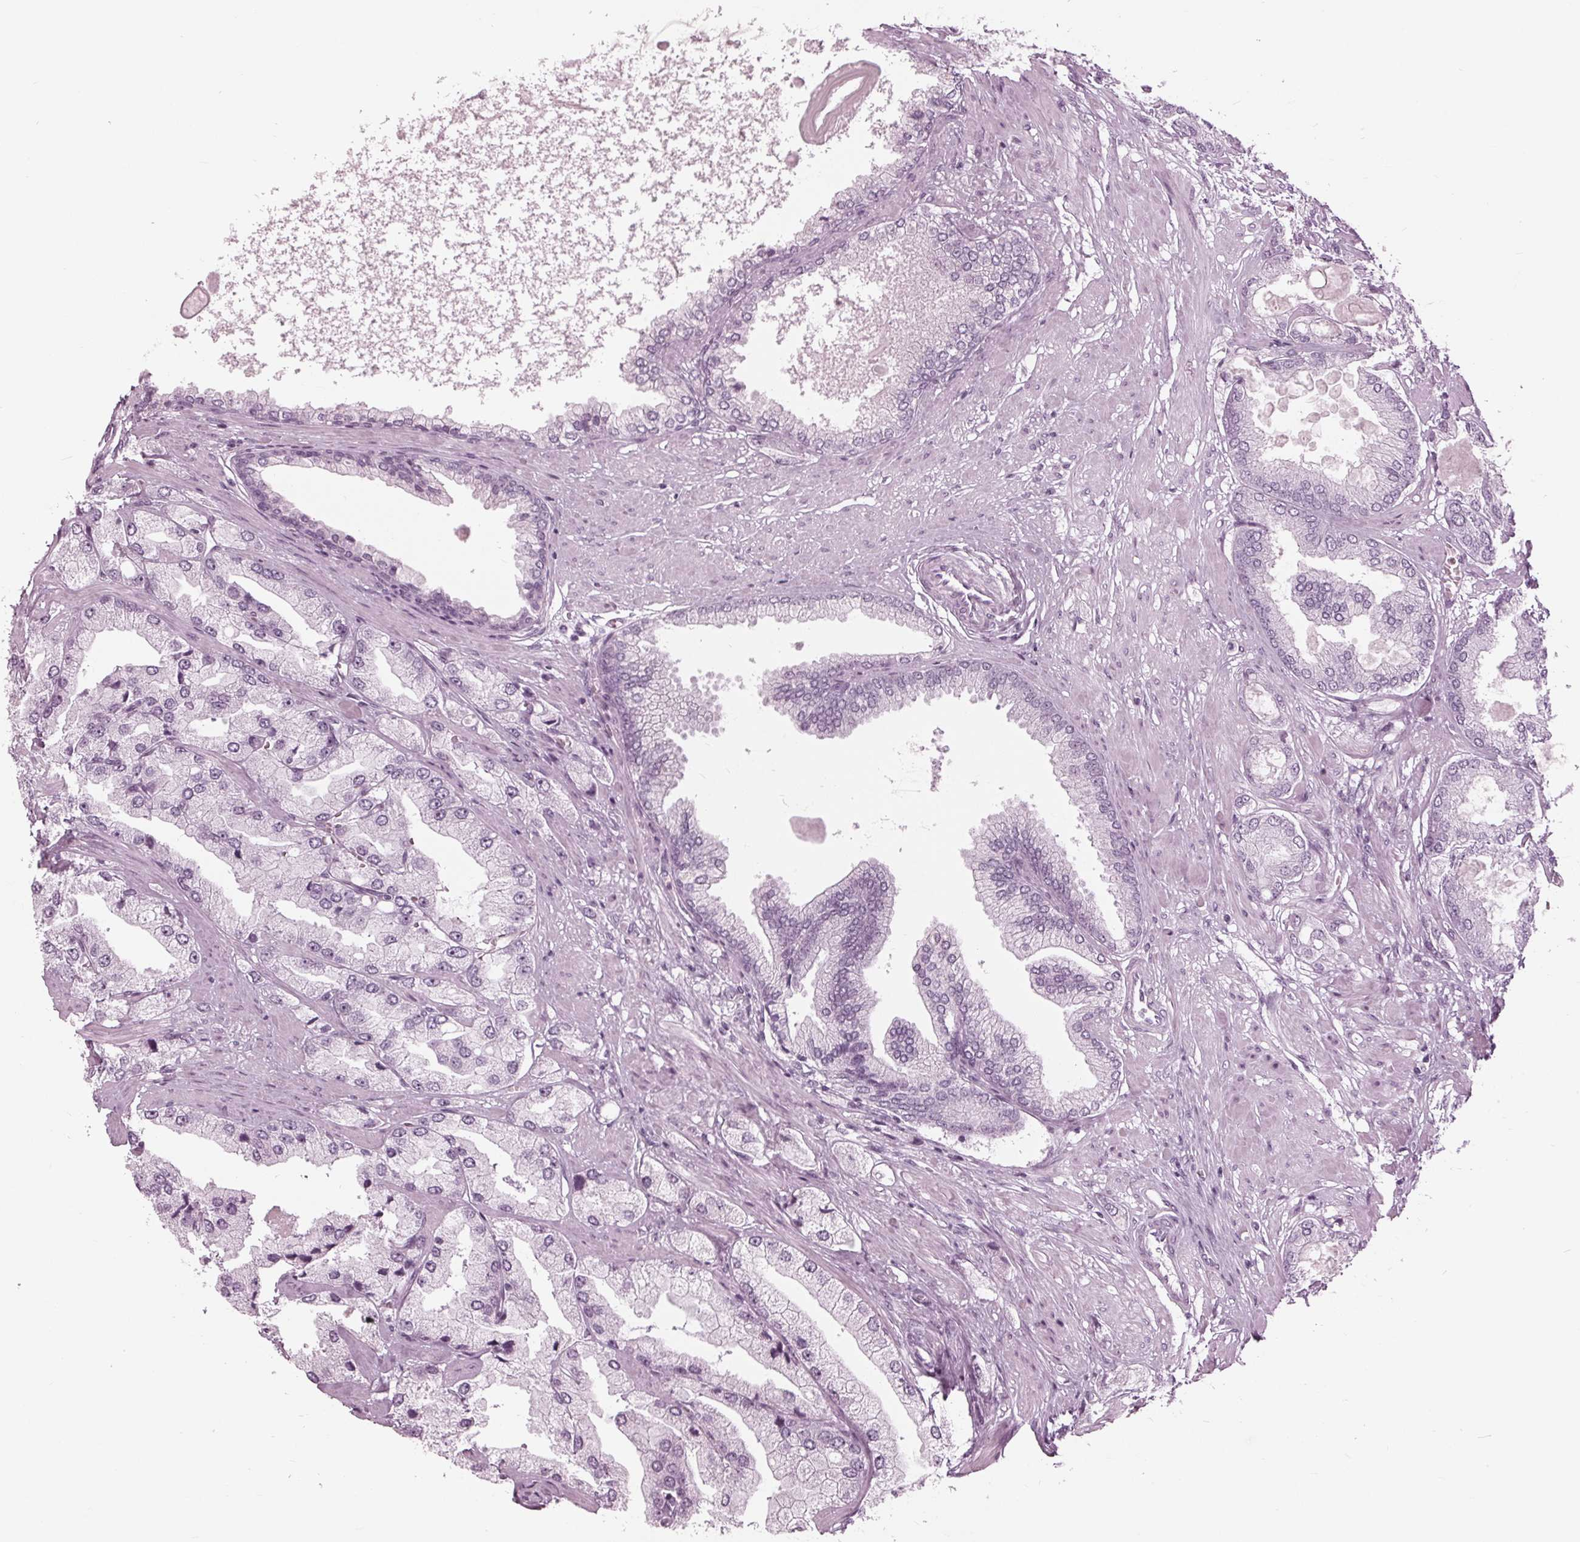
{"staining": {"intensity": "negative", "quantity": "none", "location": "none"}, "tissue": "prostate cancer", "cell_type": "Tumor cells", "image_type": "cancer", "snomed": [{"axis": "morphology", "description": "Adenocarcinoma, High grade"}, {"axis": "topography", "description": "Prostate"}], "caption": "This is an immunohistochemistry (IHC) micrograph of human prostate cancer. There is no staining in tumor cells.", "gene": "KRT28", "patient": {"sex": "male", "age": 68}}